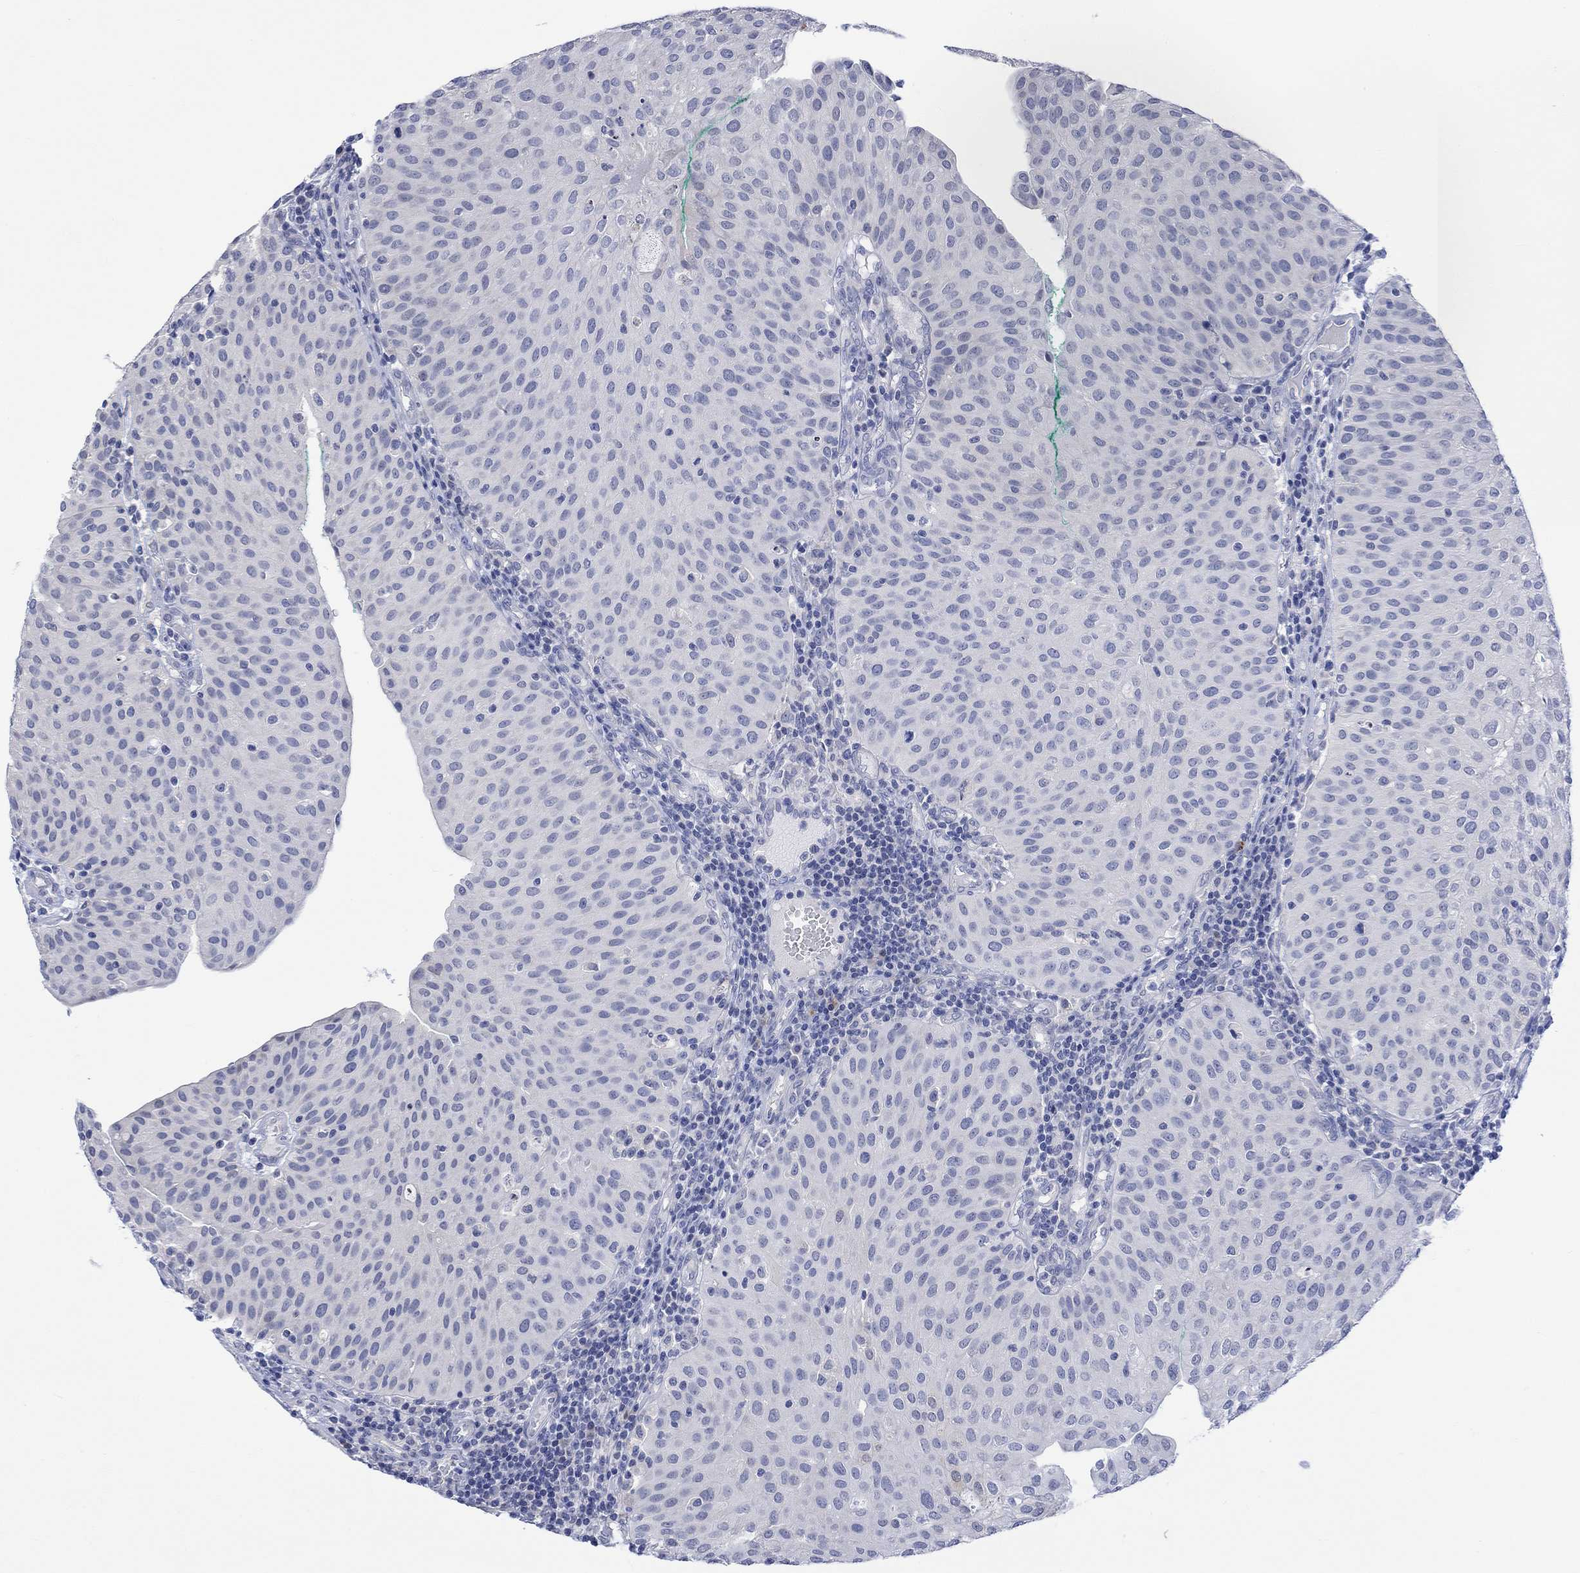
{"staining": {"intensity": "negative", "quantity": "none", "location": "none"}, "tissue": "urothelial cancer", "cell_type": "Tumor cells", "image_type": "cancer", "snomed": [{"axis": "morphology", "description": "Urothelial carcinoma, Low grade"}, {"axis": "topography", "description": "Urinary bladder"}], "caption": "An immunohistochemistry (IHC) histopathology image of low-grade urothelial carcinoma is shown. There is no staining in tumor cells of low-grade urothelial carcinoma. (DAB (3,3'-diaminobenzidine) IHC visualized using brightfield microscopy, high magnification).", "gene": "DCX", "patient": {"sex": "male", "age": 54}}